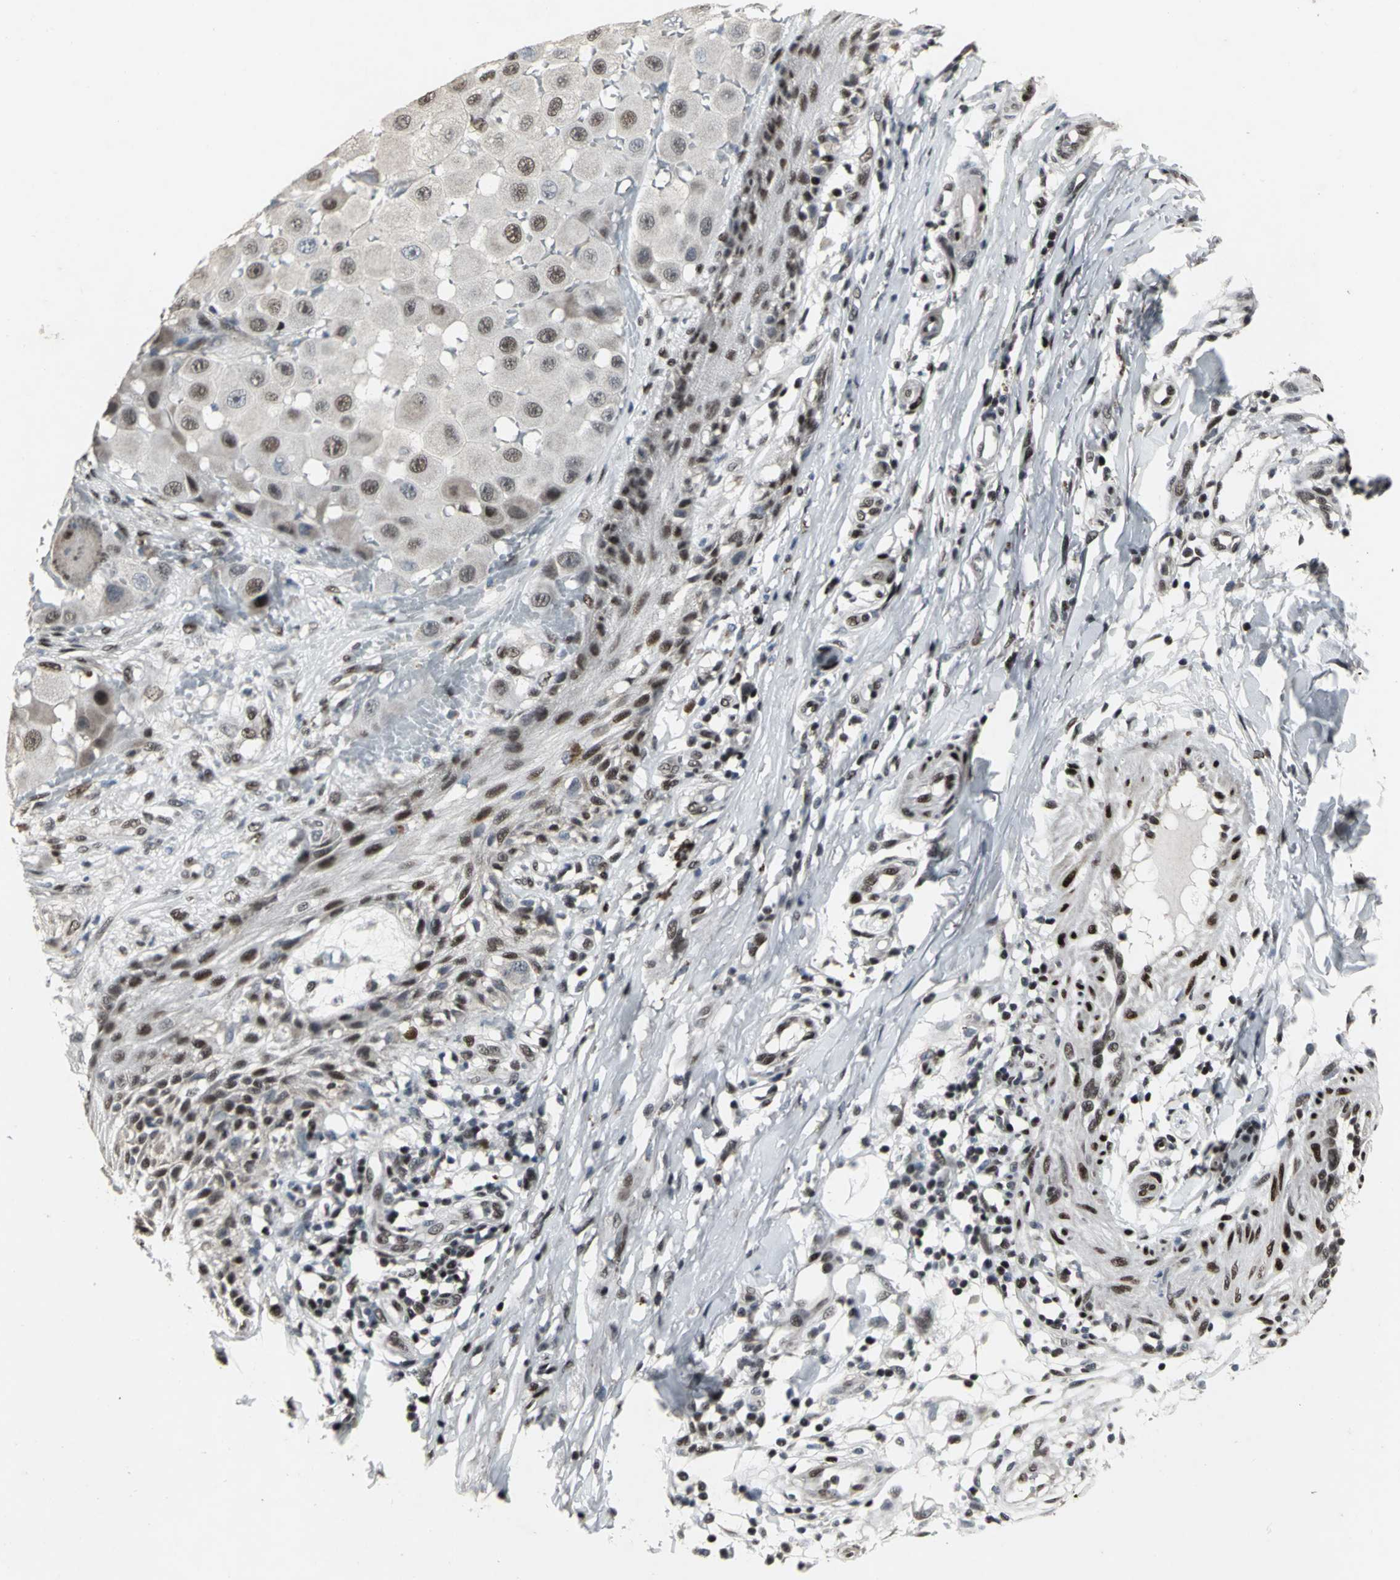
{"staining": {"intensity": "moderate", "quantity": "25%-75%", "location": "nuclear"}, "tissue": "melanoma", "cell_type": "Tumor cells", "image_type": "cancer", "snomed": [{"axis": "morphology", "description": "Malignant melanoma, NOS"}, {"axis": "topography", "description": "Skin"}], "caption": "Malignant melanoma stained with a protein marker reveals moderate staining in tumor cells.", "gene": "SRF", "patient": {"sex": "female", "age": 81}}